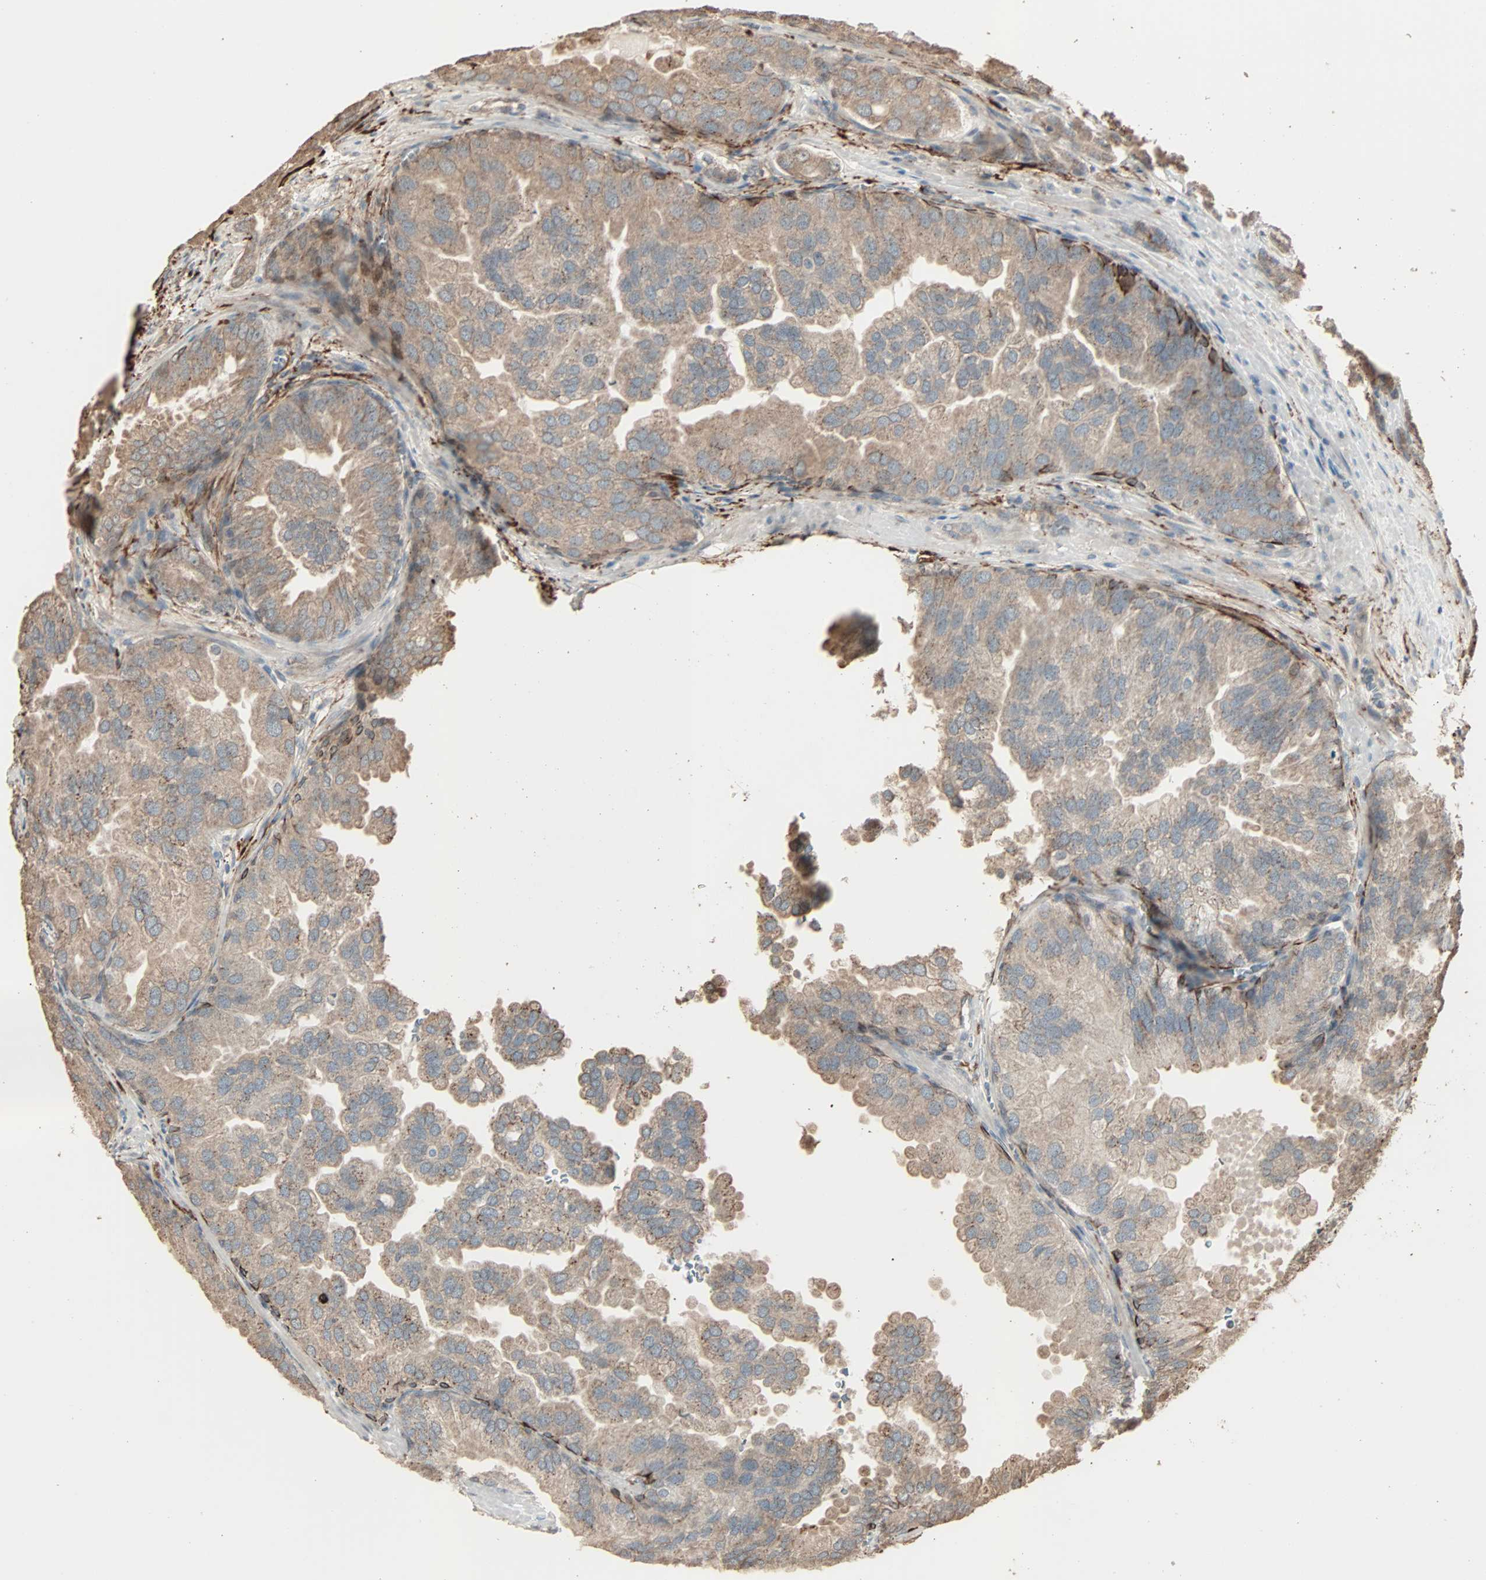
{"staining": {"intensity": "weak", "quantity": ">75%", "location": "cytoplasmic/membranous"}, "tissue": "prostate cancer", "cell_type": "Tumor cells", "image_type": "cancer", "snomed": [{"axis": "morphology", "description": "Adenocarcinoma, High grade"}, {"axis": "topography", "description": "Prostate"}], "caption": "Prostate cancer (adenocarcinoma (high-grade)) tissue exhibits weak cytoplasmic/membranous staining in about >75% of tumor cells (Brightfield microscopy of DAB IHC at high magnification).", "gene": "CALCRL", "patient": {"sex": "male", "age": 64}}